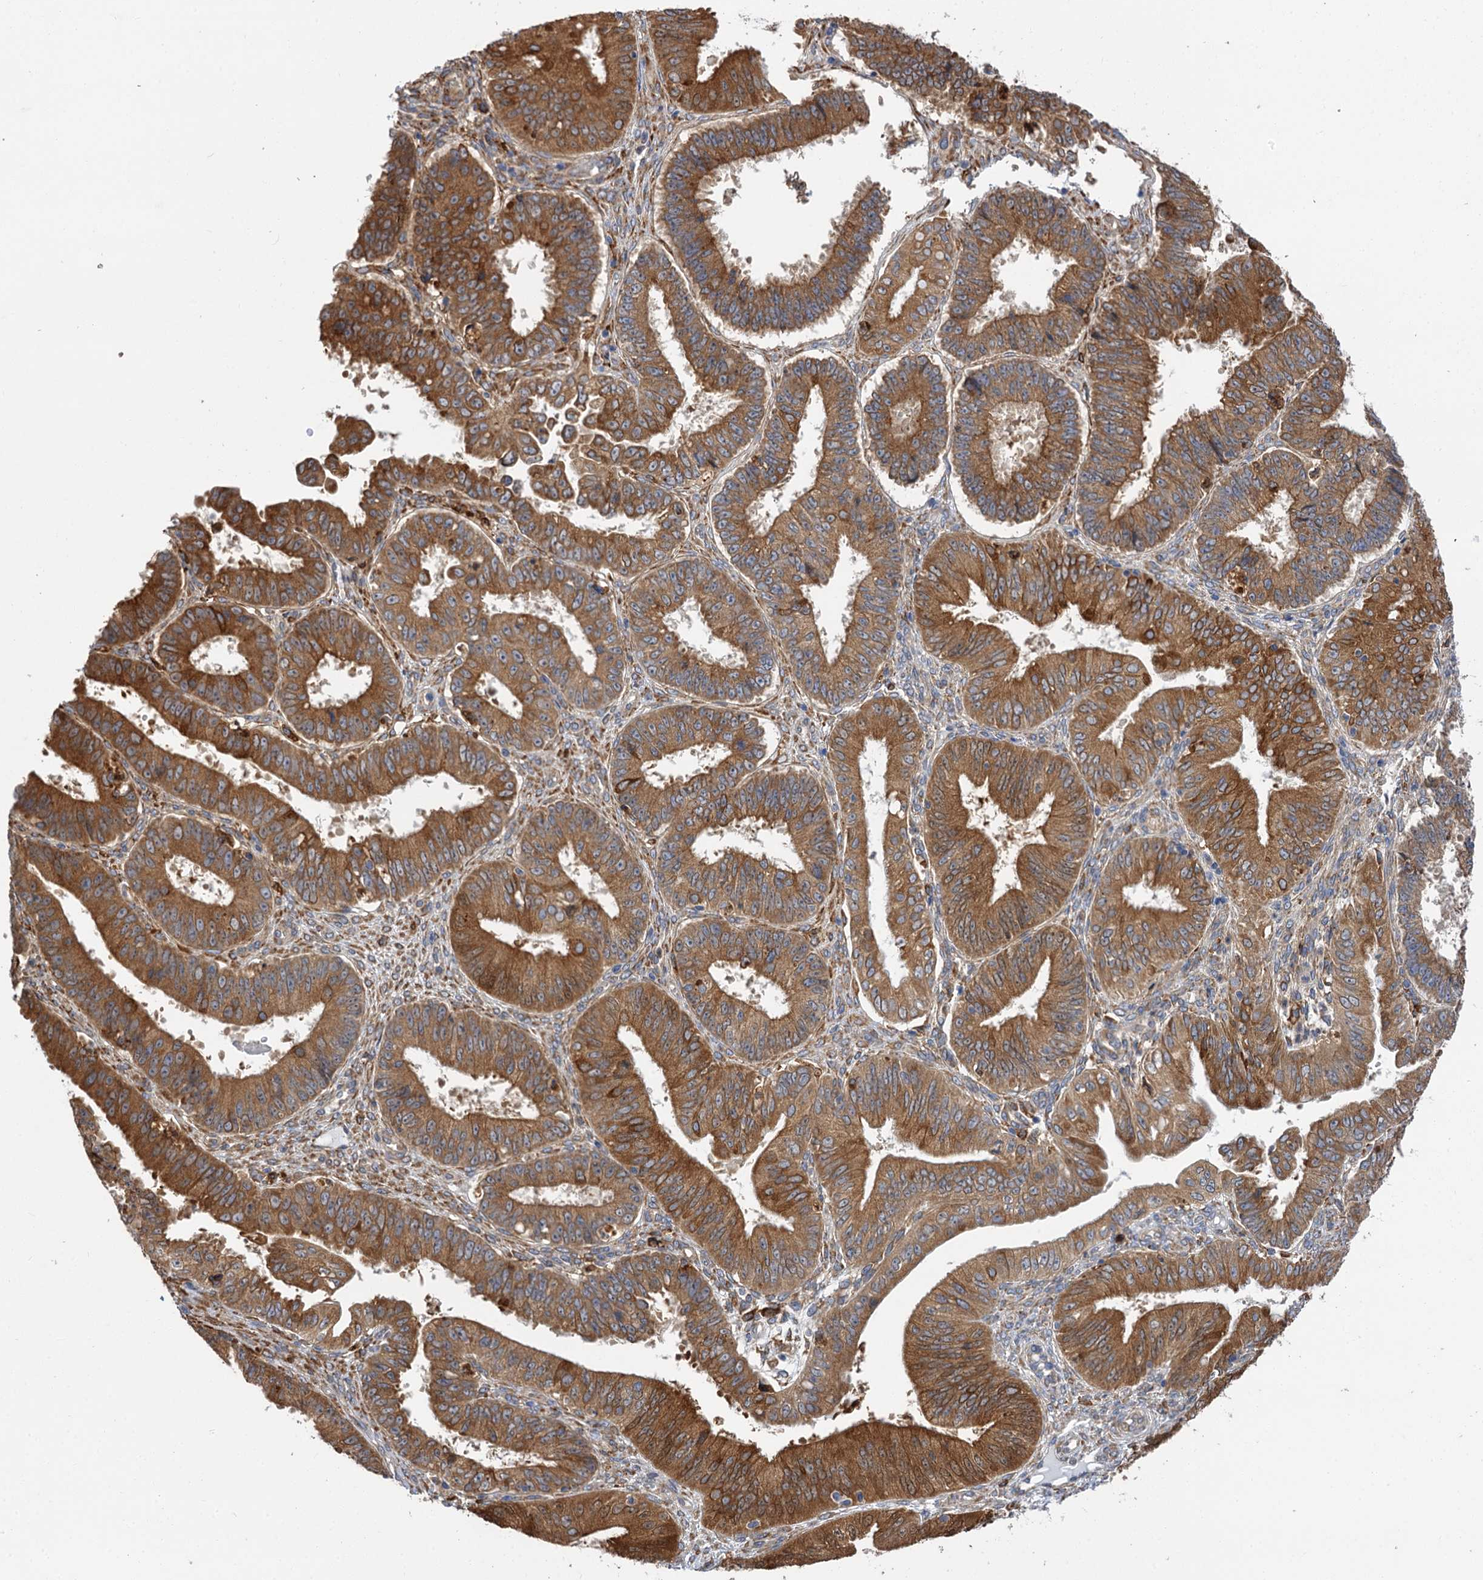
{"staining": {"intensity": "strong", "quantity": ">75%", "location": "cytoplasmic/membranous"}, "tissue": "ovarian cancer", "cell_type": "Tumor cells", "image_type": "cancer", "snomed": [{"axis": "morphology", "description": "Carcinoma, endometroid"}, {"axis": "topography", "description": "Appendix"}, {"axis": "topography", "description": "Ovary"}], "caption": "Immunohistochemical staining of human ovarian cancer demonstrates high levels of strong cytoplasmic/membranous expression in about >75% of tumor cells.", "gene": "PPIP5K2", "patient": {"sex": "female", "age": 42}}